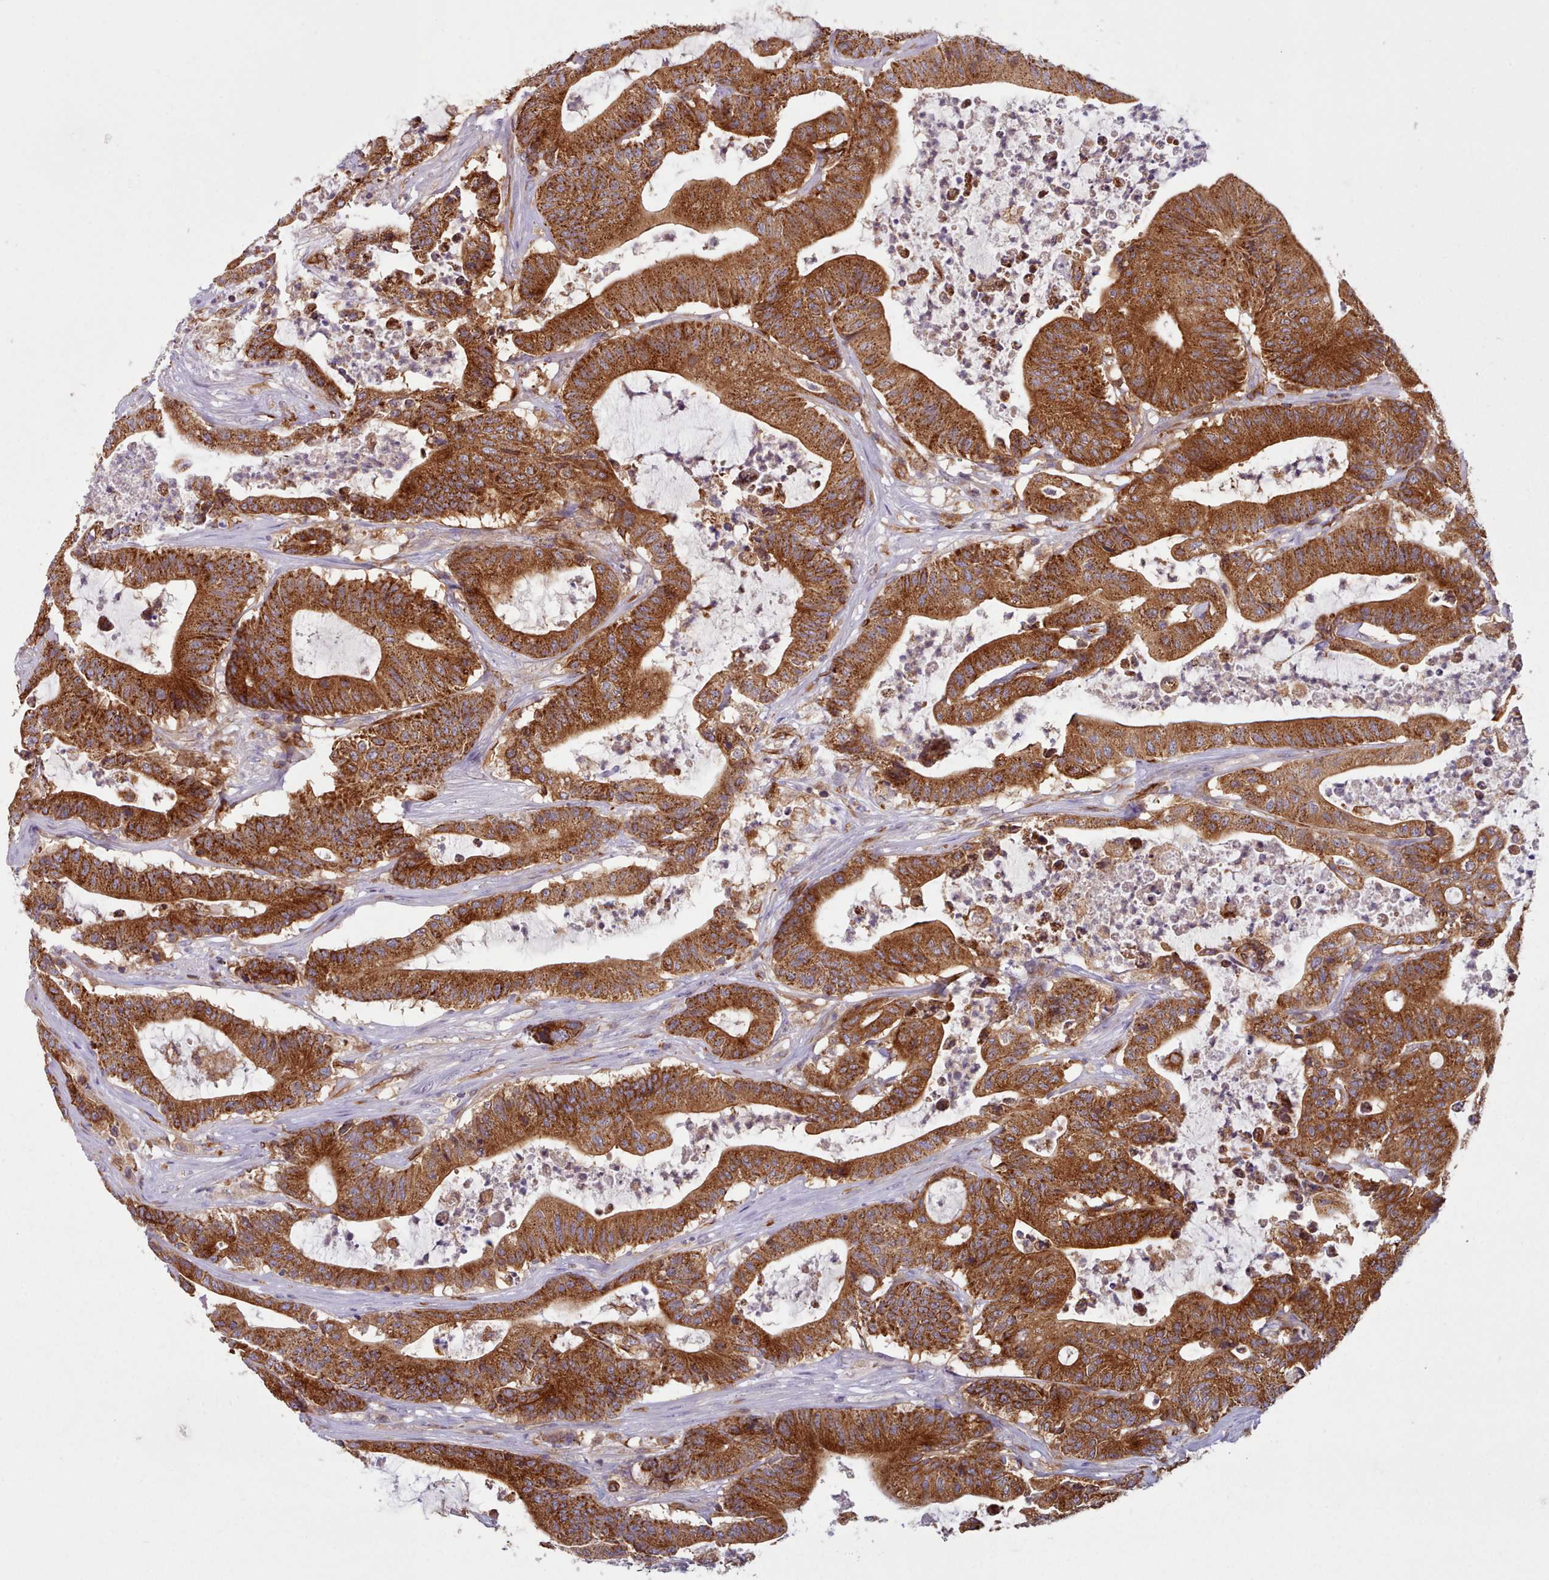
{"staining": {"intensity": "strong", "quantity": ">75%", "location": "cytoplasmic/membranous"}, "tissue": "colorectal cancer", "cell_type": "Tumor cells", "image_type": "cancer", "snomed": [{"axis": "morphology", "description": "Adenocarcinoma, NOS"}, {"axis": "topography", "description": "Colon"}], "caption": "Colorectal adenocarcinoma stained with immunohistochemistry reveals strong cytoplasmic/membranous positivity in about >75% of tumor cells.", "gene": "CRYBG1", "patient": {"sex": "female", "age": 84}}